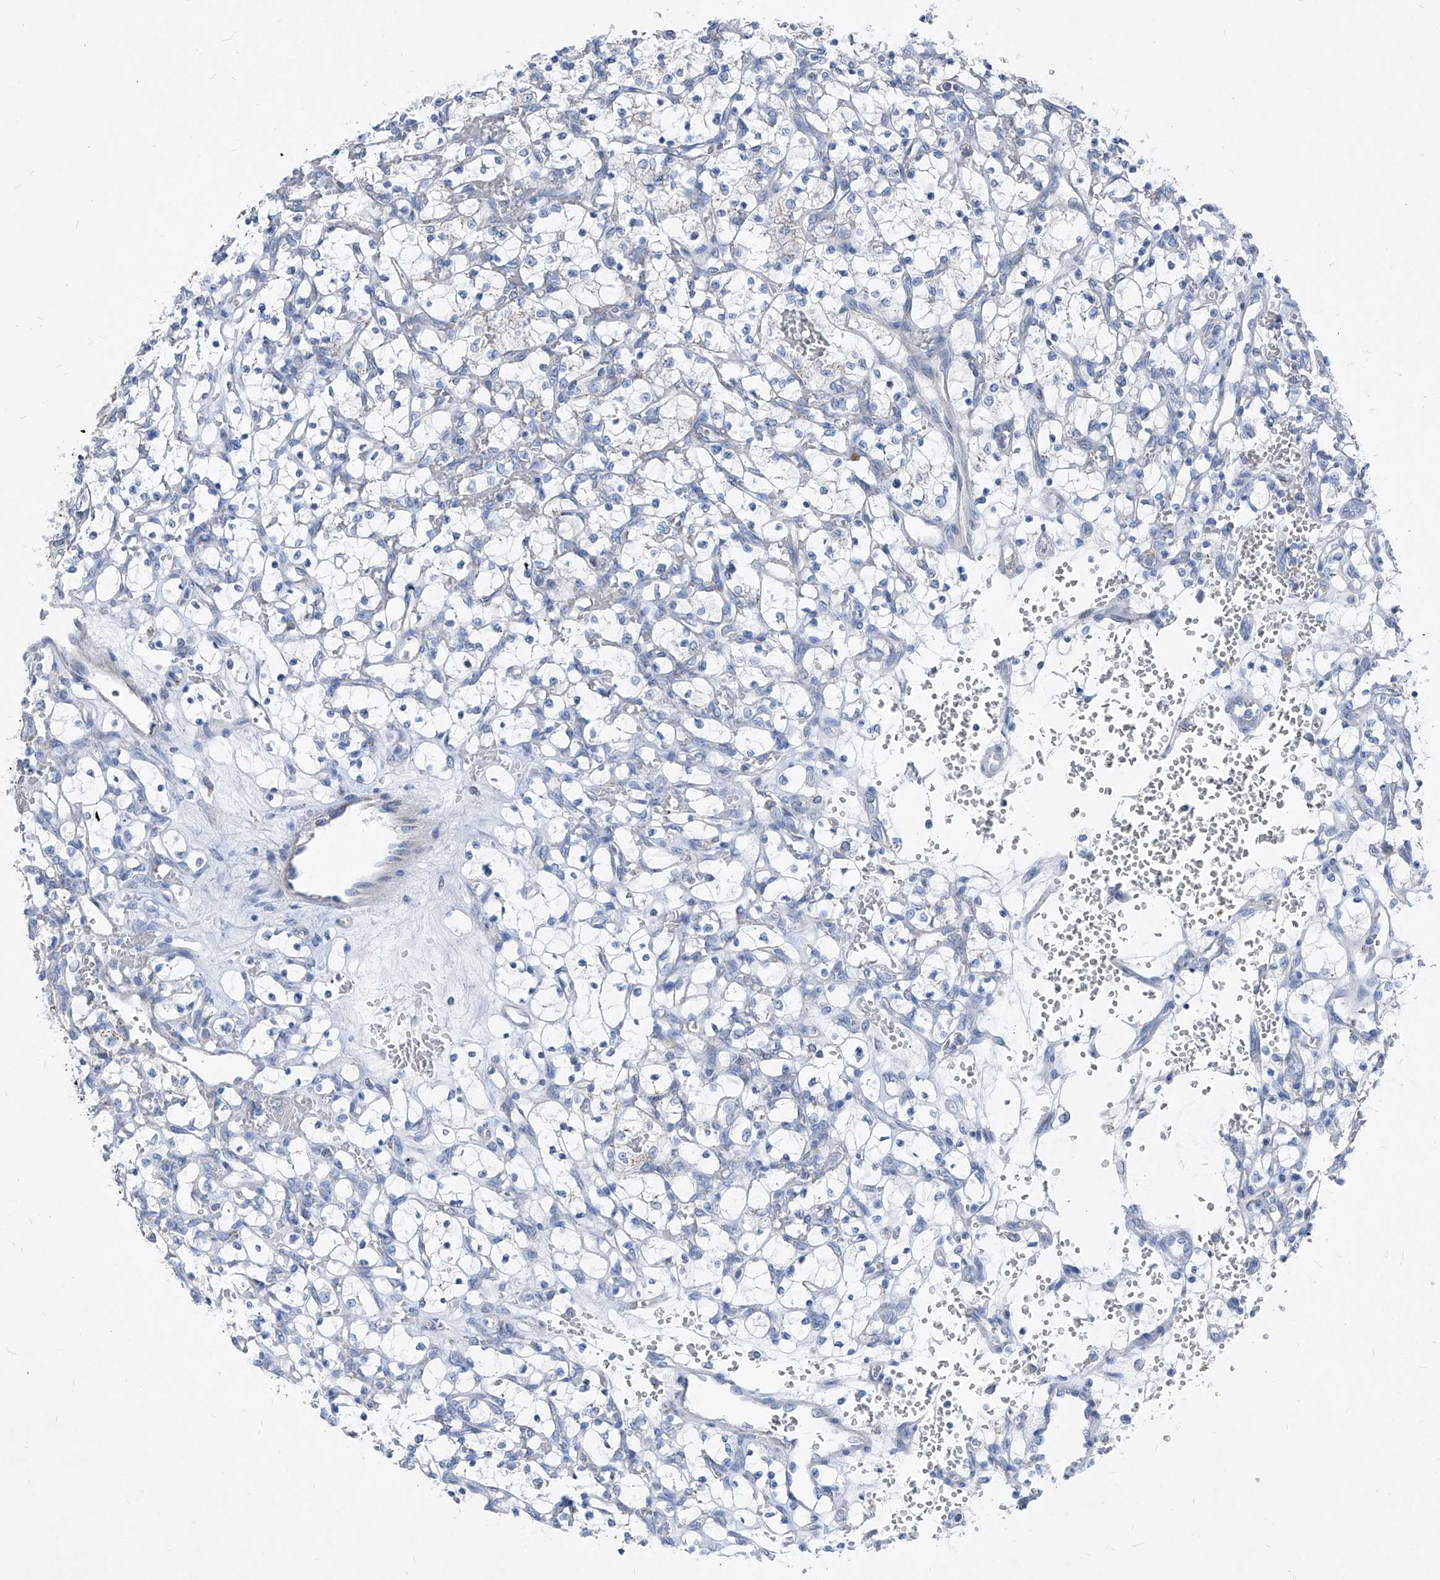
{"staining": {"intensity": "negative", "quantity": "none", "location": "none"}, "tissue": "renal cancer", "cell_type": "Tumor cells", "image_type": "cancer", "snomed": [{"axis": "morphology", "description": "Adenocarcinoma, NOS"}, {"axis": "topography", "description": "Kidney"}], "caption": "The image reveals no significant positivity in tumor cells of renal cancer (adenocarcinoma). (Immunohistochemistry (ihc), brightfield microscopy, high magnification).", "gene": "AGPS", "patient": {"sex": "female", "age": 69}}